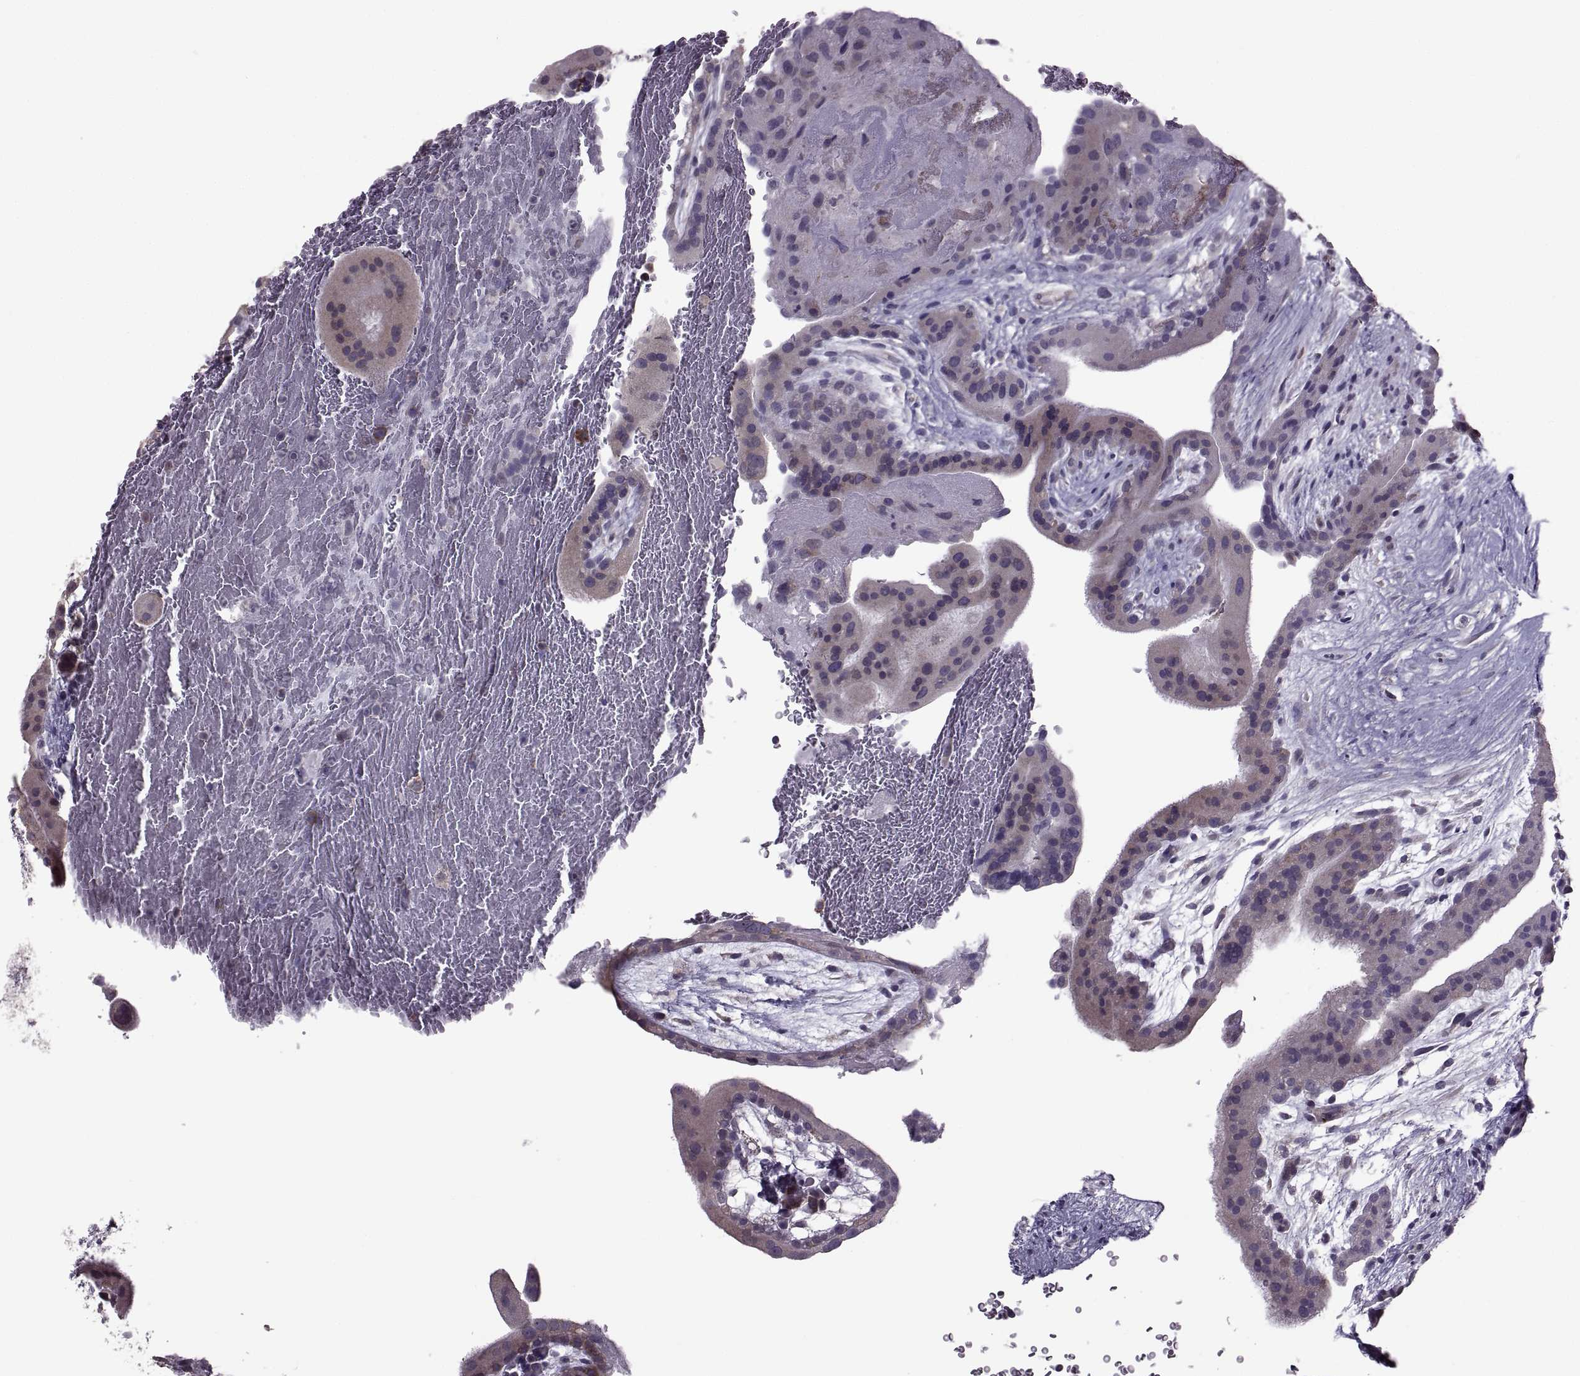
{"staining": {"intensity": "negative", "quantity": "none", "location": "none"}, "tissue": "placenta", "cell_type": "Decidual cells", "image_type": "normal", "snomed": [{"axis": "morphology", "description": "Normal tissue, NOS"}, {"axis": "topography", "description": "Placenta"}], "caption": "Decidual cells are negative for protein expression in unremarkable human placenta.", "gene": "PABPC1", "patient": {"sex": "female", "age": 19}}